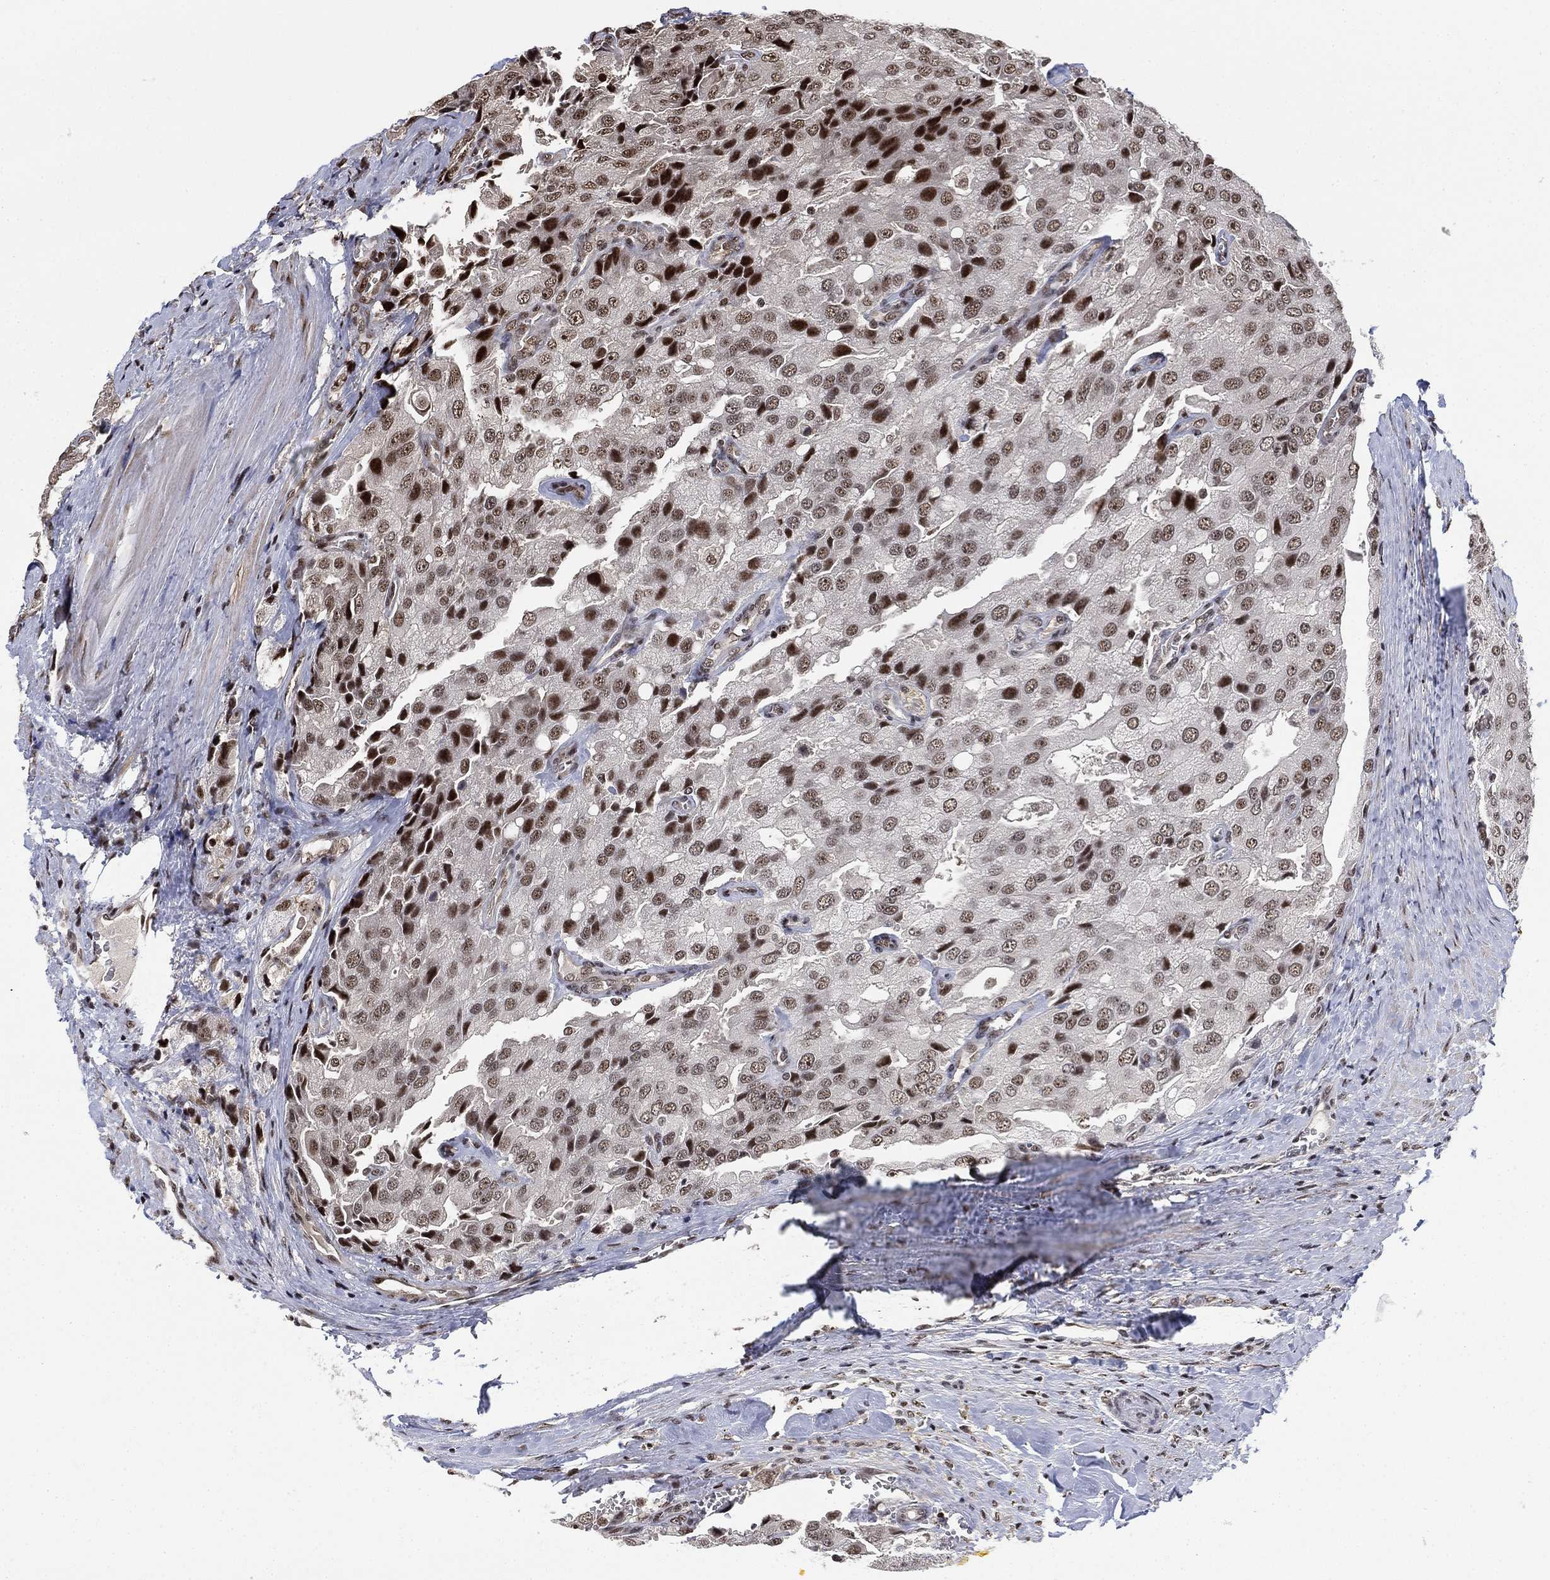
{"staining": {"intensity": "strong", "quantity": "<25%", "location": "nuclear"}, "tissue": "prostate cancer", "cell_type": "Tumor cells", "image_type": "cancer", "snomed": [{"axis": "morphology", "description": "Adenocarcinoma, NOS"}, {"axis": "topography", "description": "Prostate and seminal vesicle, NOS"}, {"axis": "topography", "description": "Prostate"}], "caption": "Adenocarcinoma (prostate) tissue exhibits strong nuclear positivity in about <25% of tumor cells", "gene": "ZSCAN30", "patient": {"sex": "male", "age": 67}}